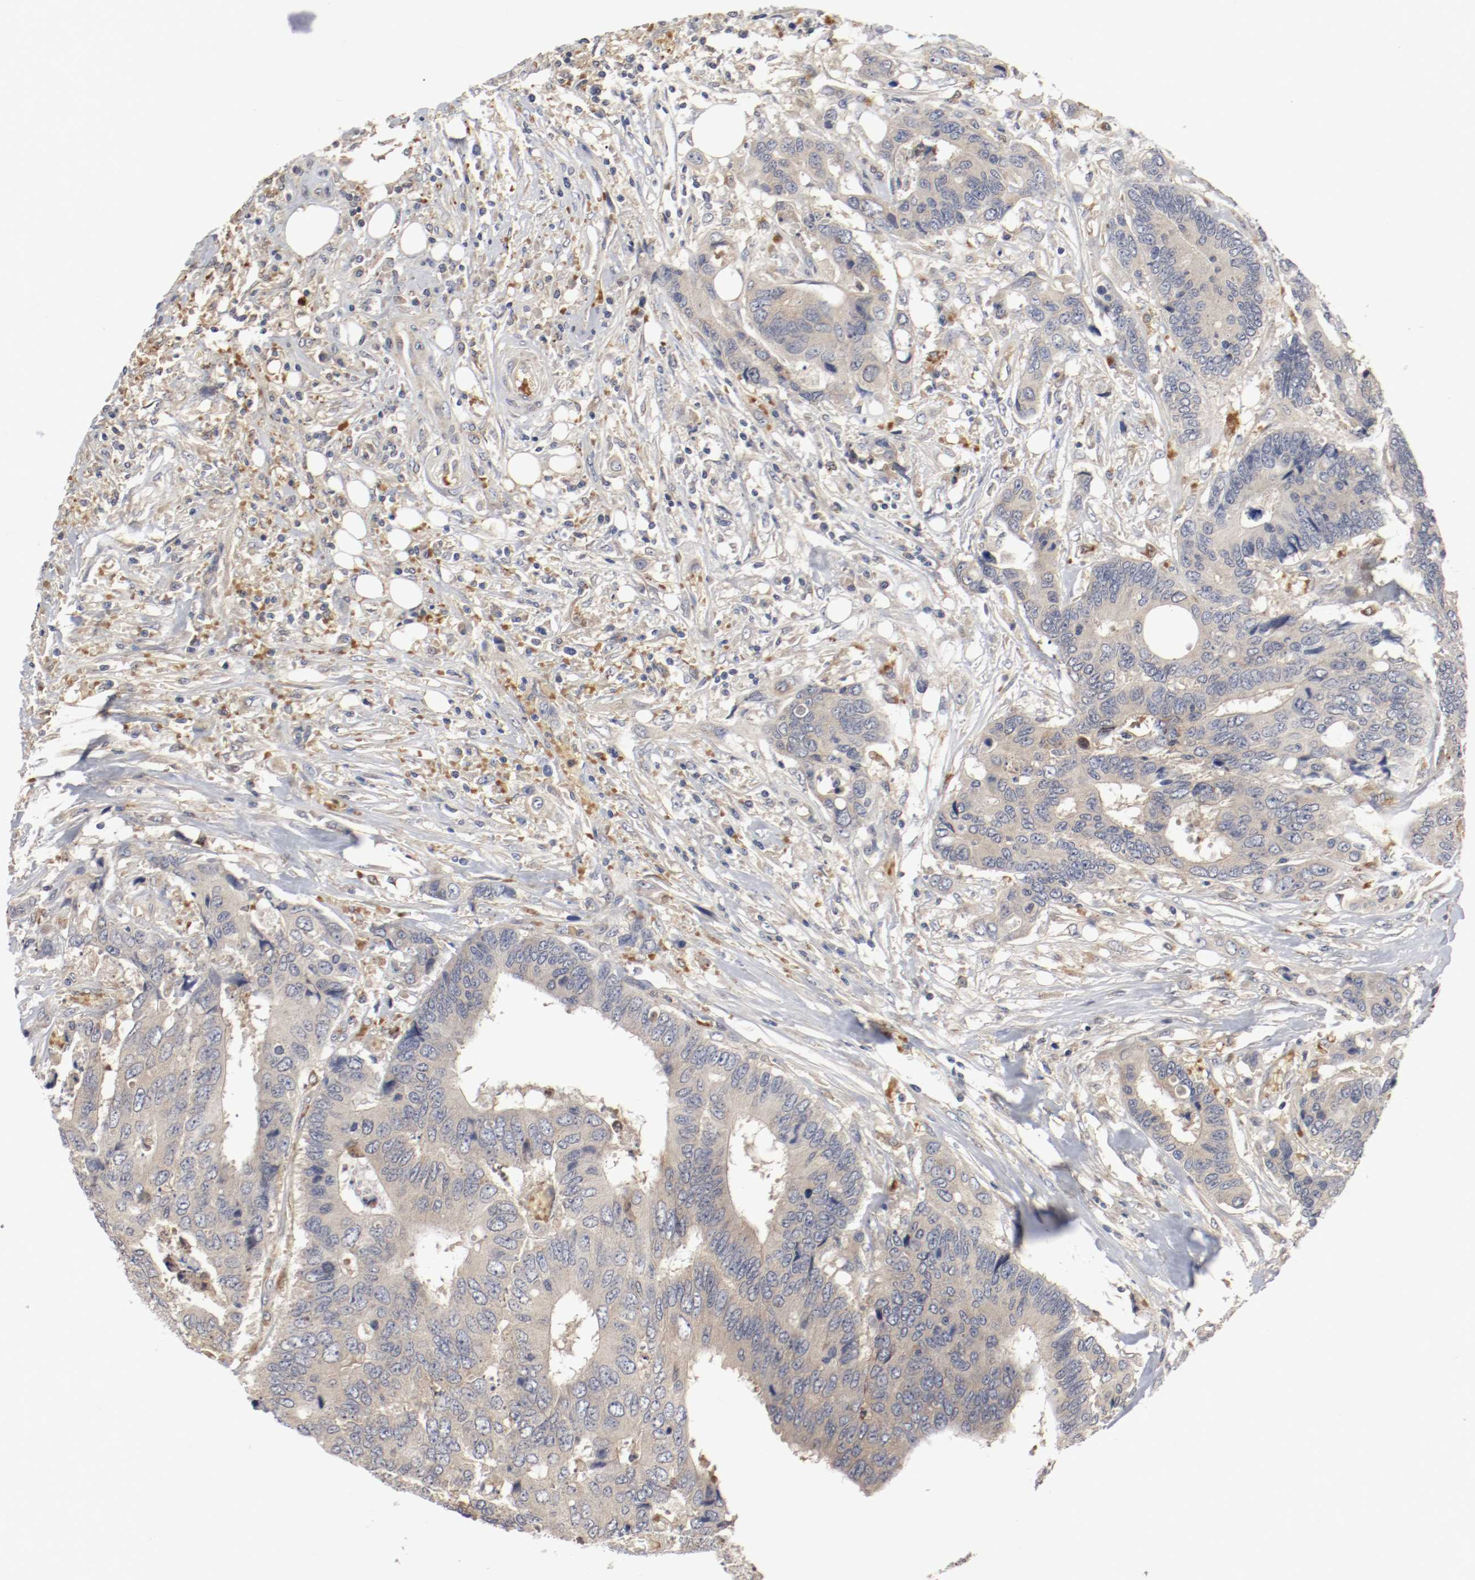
{"staining": {"intensity": "weak", "quantity": ">75%", "location": "cytoplasmic/membranous"}, "tissue": "colorectal cancer", "cell_type": "Tumor cells", "image_type": "cancer", "snomed": [{"axis": "morphology", "description": "Adenocarcinoma, NOS"}, {"axis": "topography", "description": "Rectum"}], "caption": "Human colorectal cancer (adenocarcinoma) stained with a protein marker reveals weak staining in tumor cells.", "gene": "REN", "patient": {"sex": "male", "age": 55}}